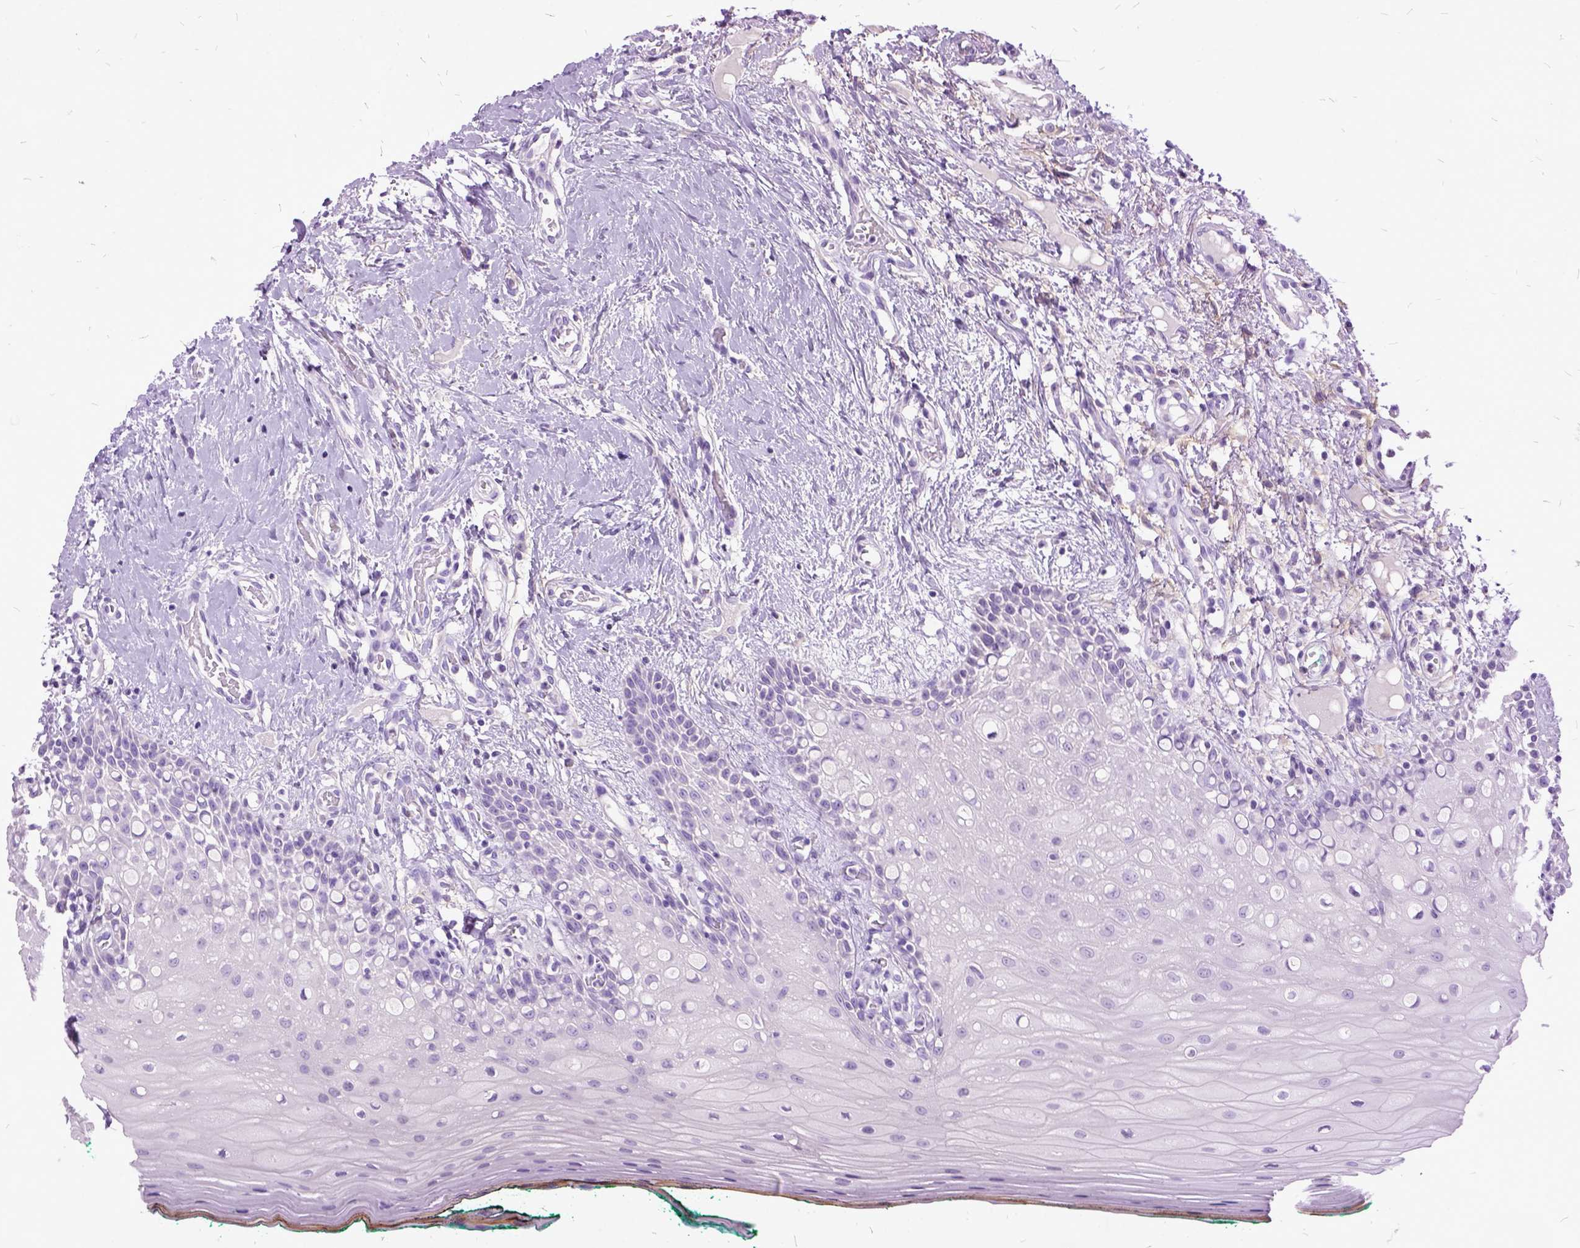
{"staining": {"intensity": "negative", "quantity": "none", "location": "none"}, "tissue": "oral mucosa", "cell_type": "Squamous epithelial cells", "image_type": "normal", "snomed": [{"axis": "morphology", "description": "Normal tissue, NOS"}, {"axis": "topography", "description": "Oral tissue"}], "caption": "Protein analysis of unremarkable oral mucosa demonstrates no significant positivity in squamous epithelial cells. The staining was performed using DAB to visualize the protein expression in brown, while the nuclei were stained in blue with hematoxylin (Magnification: 20x).", "gene": "MME", "patient": {"sex": "female", "age": 83}}